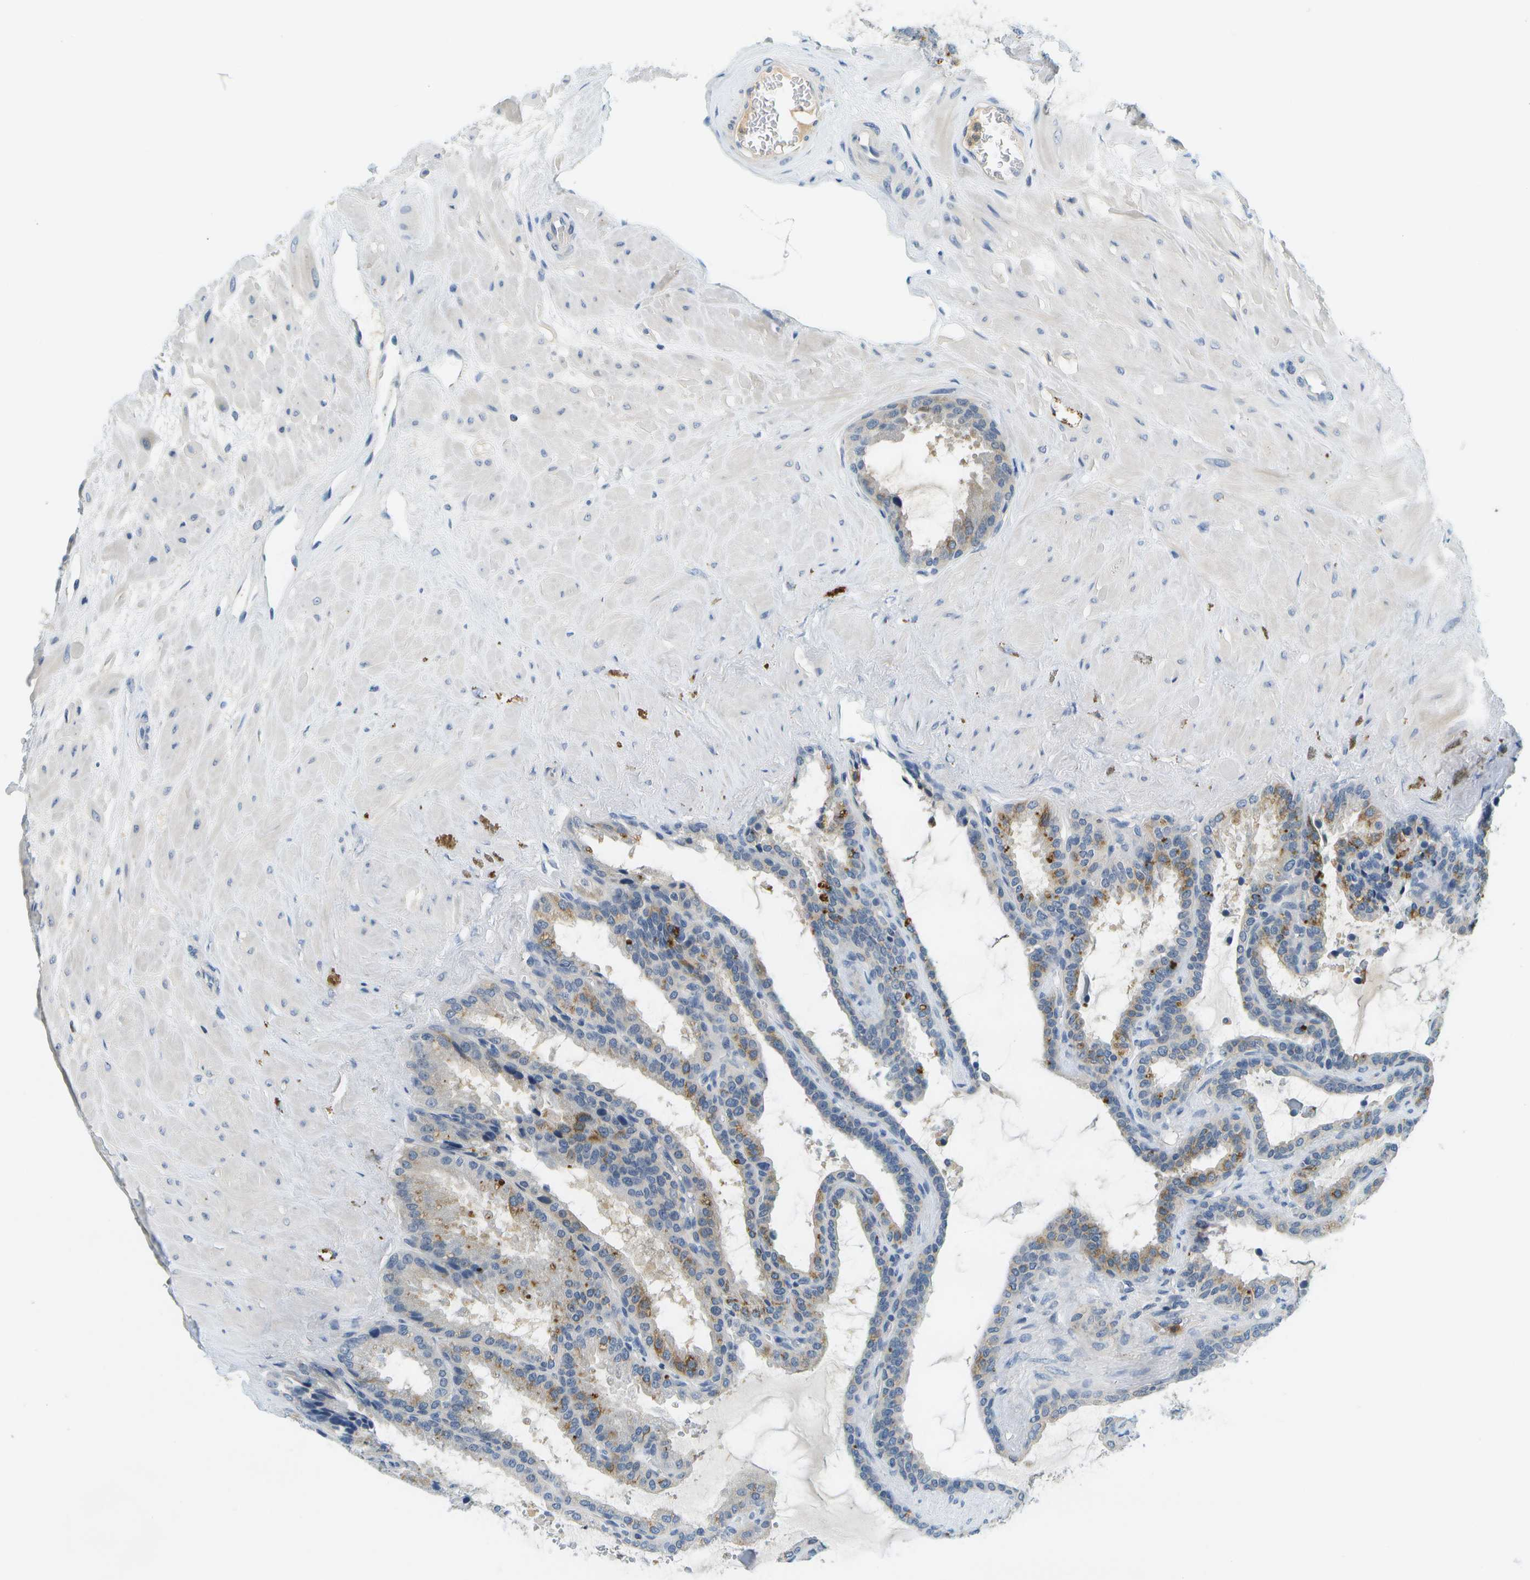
{"staining": {"intensity": "moderate", "quantity": "<25%", "location": "cytoplasmic/membranous"}, "tissue": "seminal vesicle", "cell_type": "Glandular cells", "image_type": "normal", "snomed": [{"axis": "morphology", "description": "Normal tissue, NOS"}, {"axis": "topography", "description": "Seminal veicle"}], "caption": "An immunohistochemistry micrograph of benign tissue is shown. Protein staining in brown labels moderate cytoplasmic/membranous positivity in seminal vesicle within glandular cells.", "gene": "RASGRP2", "patient": {"sex": "male", "age": 46}}